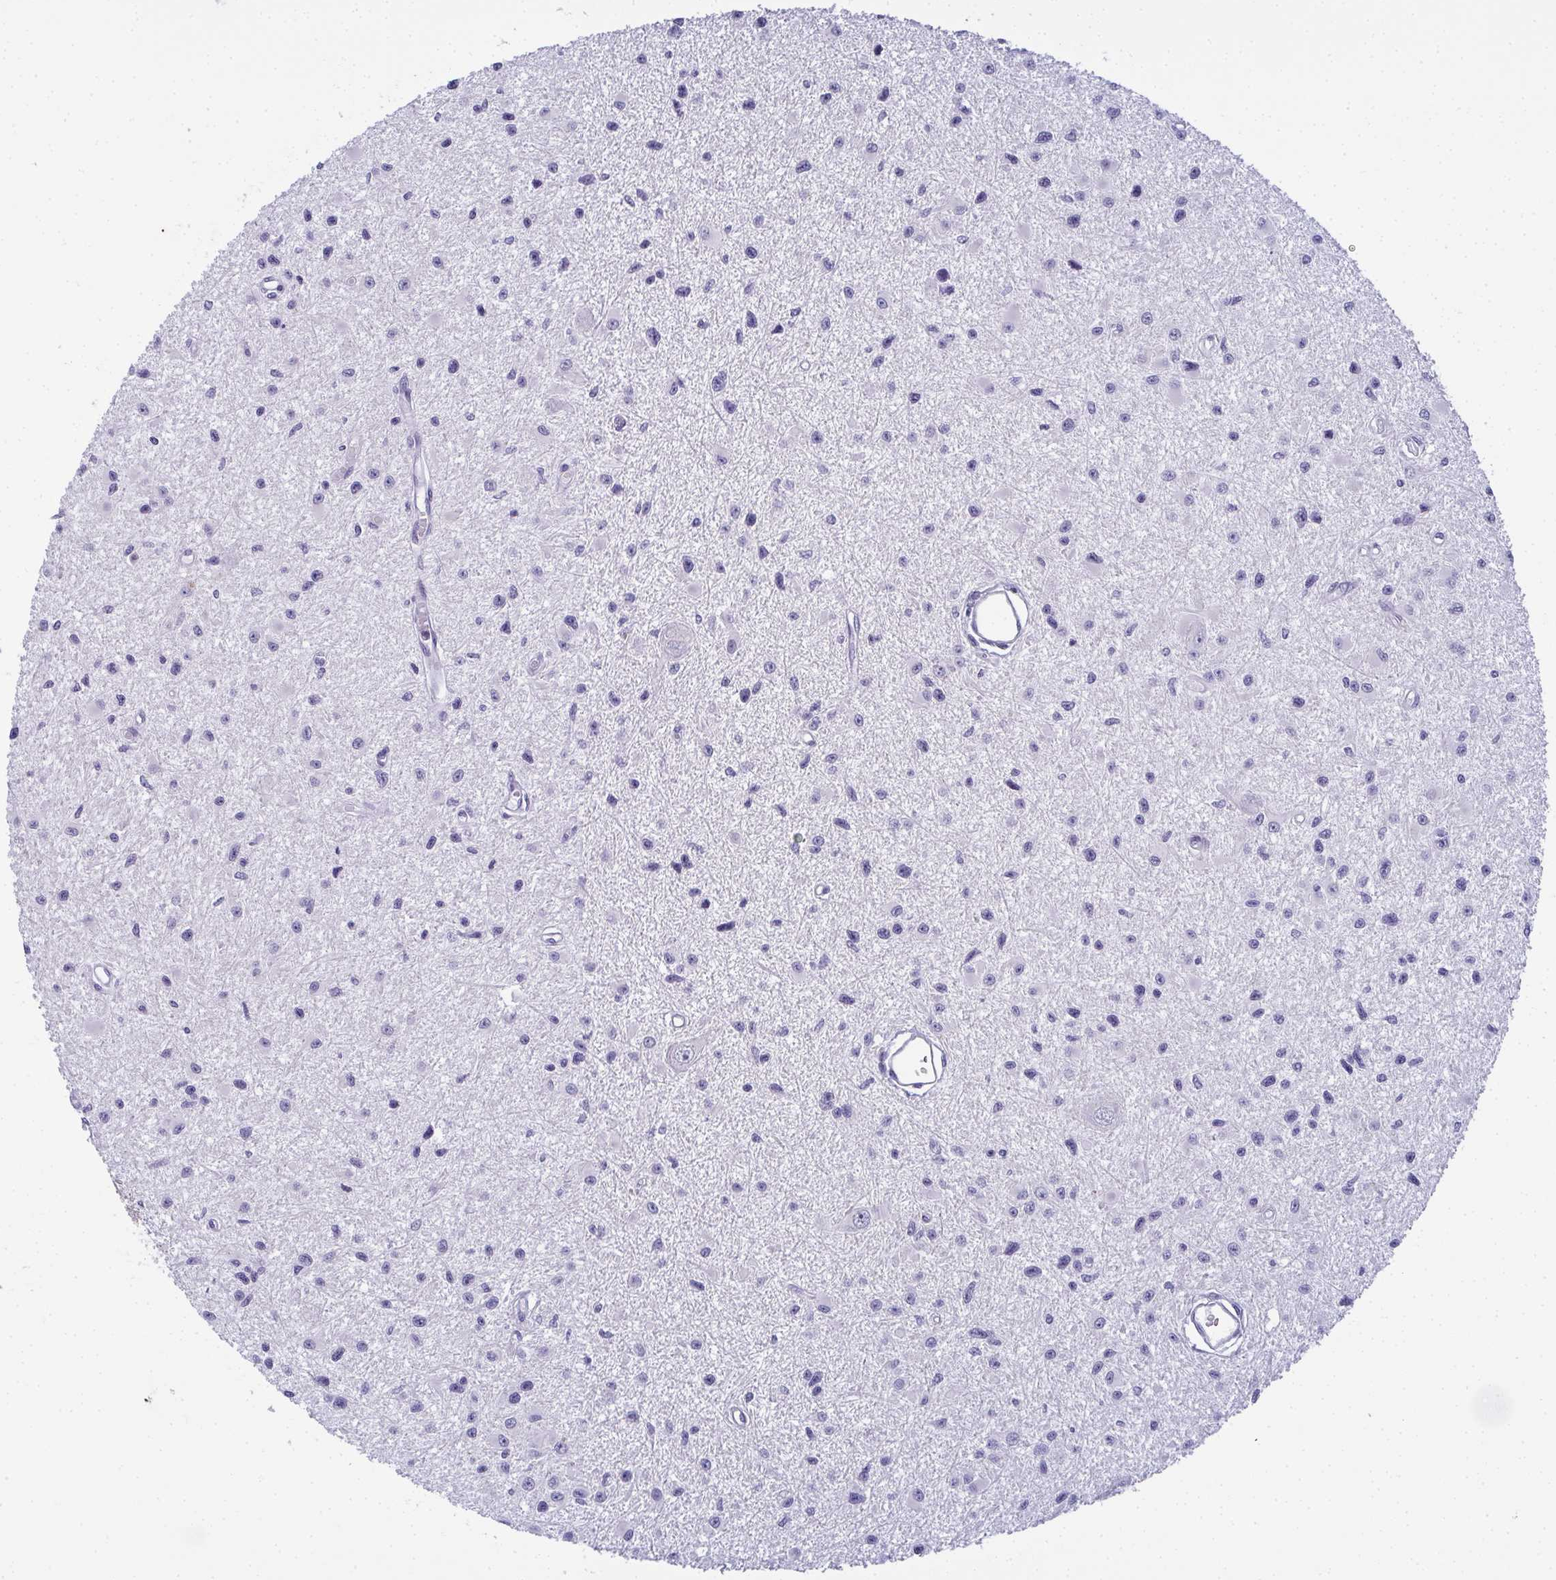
{"staining": {"intensity": "negative", "quantity": "none", "location": "none"}, "tissue": "glioma", "cell_type": "Tumor cells", "image_type": "cancer", "snomed": [{"axis": "morphology", "description": "Glioma, malignant, High grade"}, {"axis": "topography", "description": "Brain"}], "caption": "DAB (3,3'-diaminobenzidine) immunohistochemical staining of human glioma reveals no significant expression in tumor cells. (Brightfield microscopy of DAB immunohistochemistry (IHC) at high magnification).", "gene": "SLC36A2", "patient": {"sex": "male", "age": 54}}